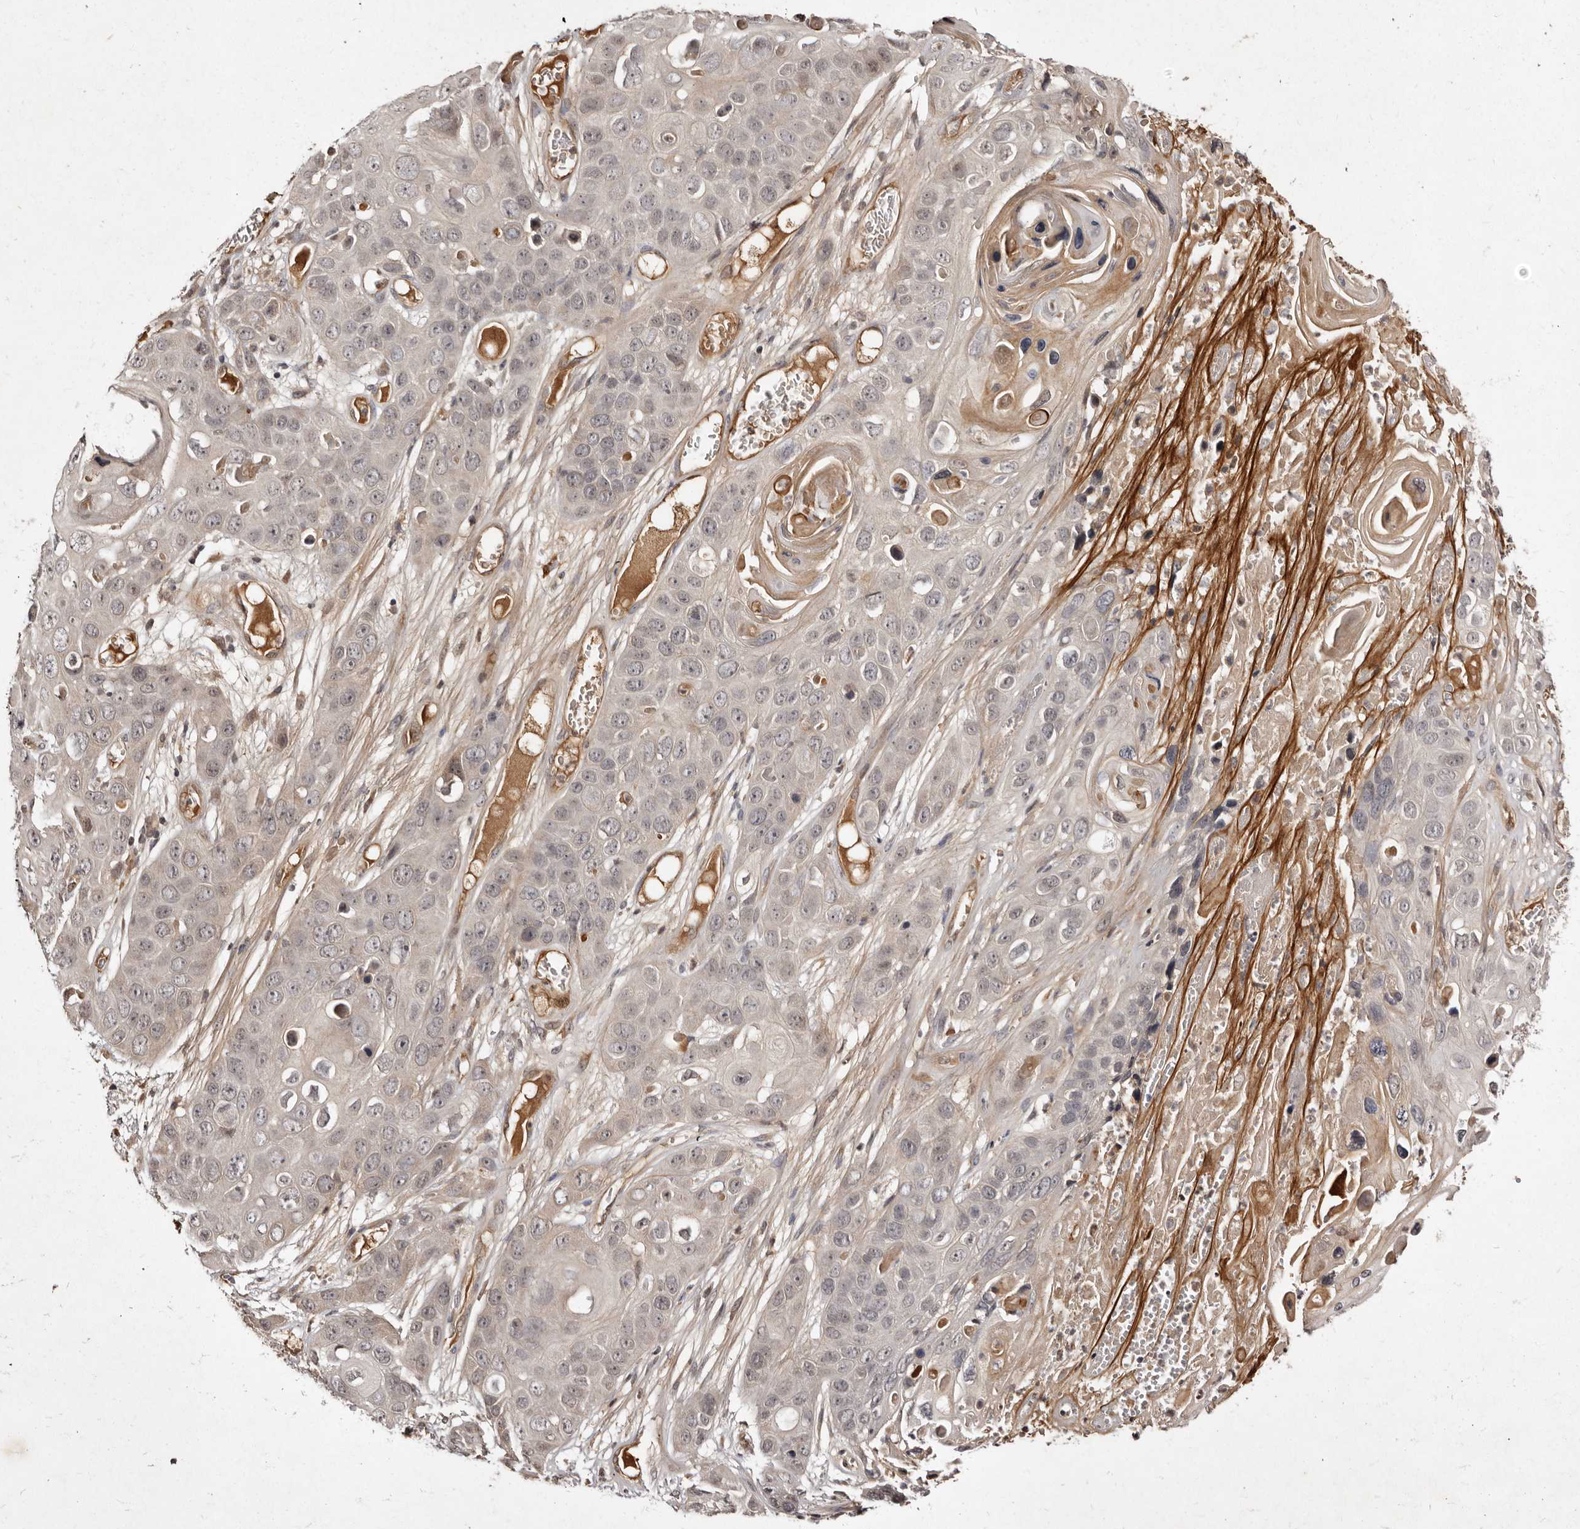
{"staining": {"intensity": "negative", "quantity": "none", "location": "none"}, "tissue": "skin cancer", "cell_type": "Tumor cells", "image_type": "cancer", "snomed": [{"axis": "morphology", "description": "Squamous cell carcinoma, NOS"}, {"axis": "topography", "description": "Skin"}], "caption": "Photomicrograph shows no significant protein staining in tumor cells of skin cancer. (DAB (3,3'-diaminobenzidine) immunohistochemistry, high magnification).", "gene": "LCORL", "patient": {"sex": "male", "age": 55}}